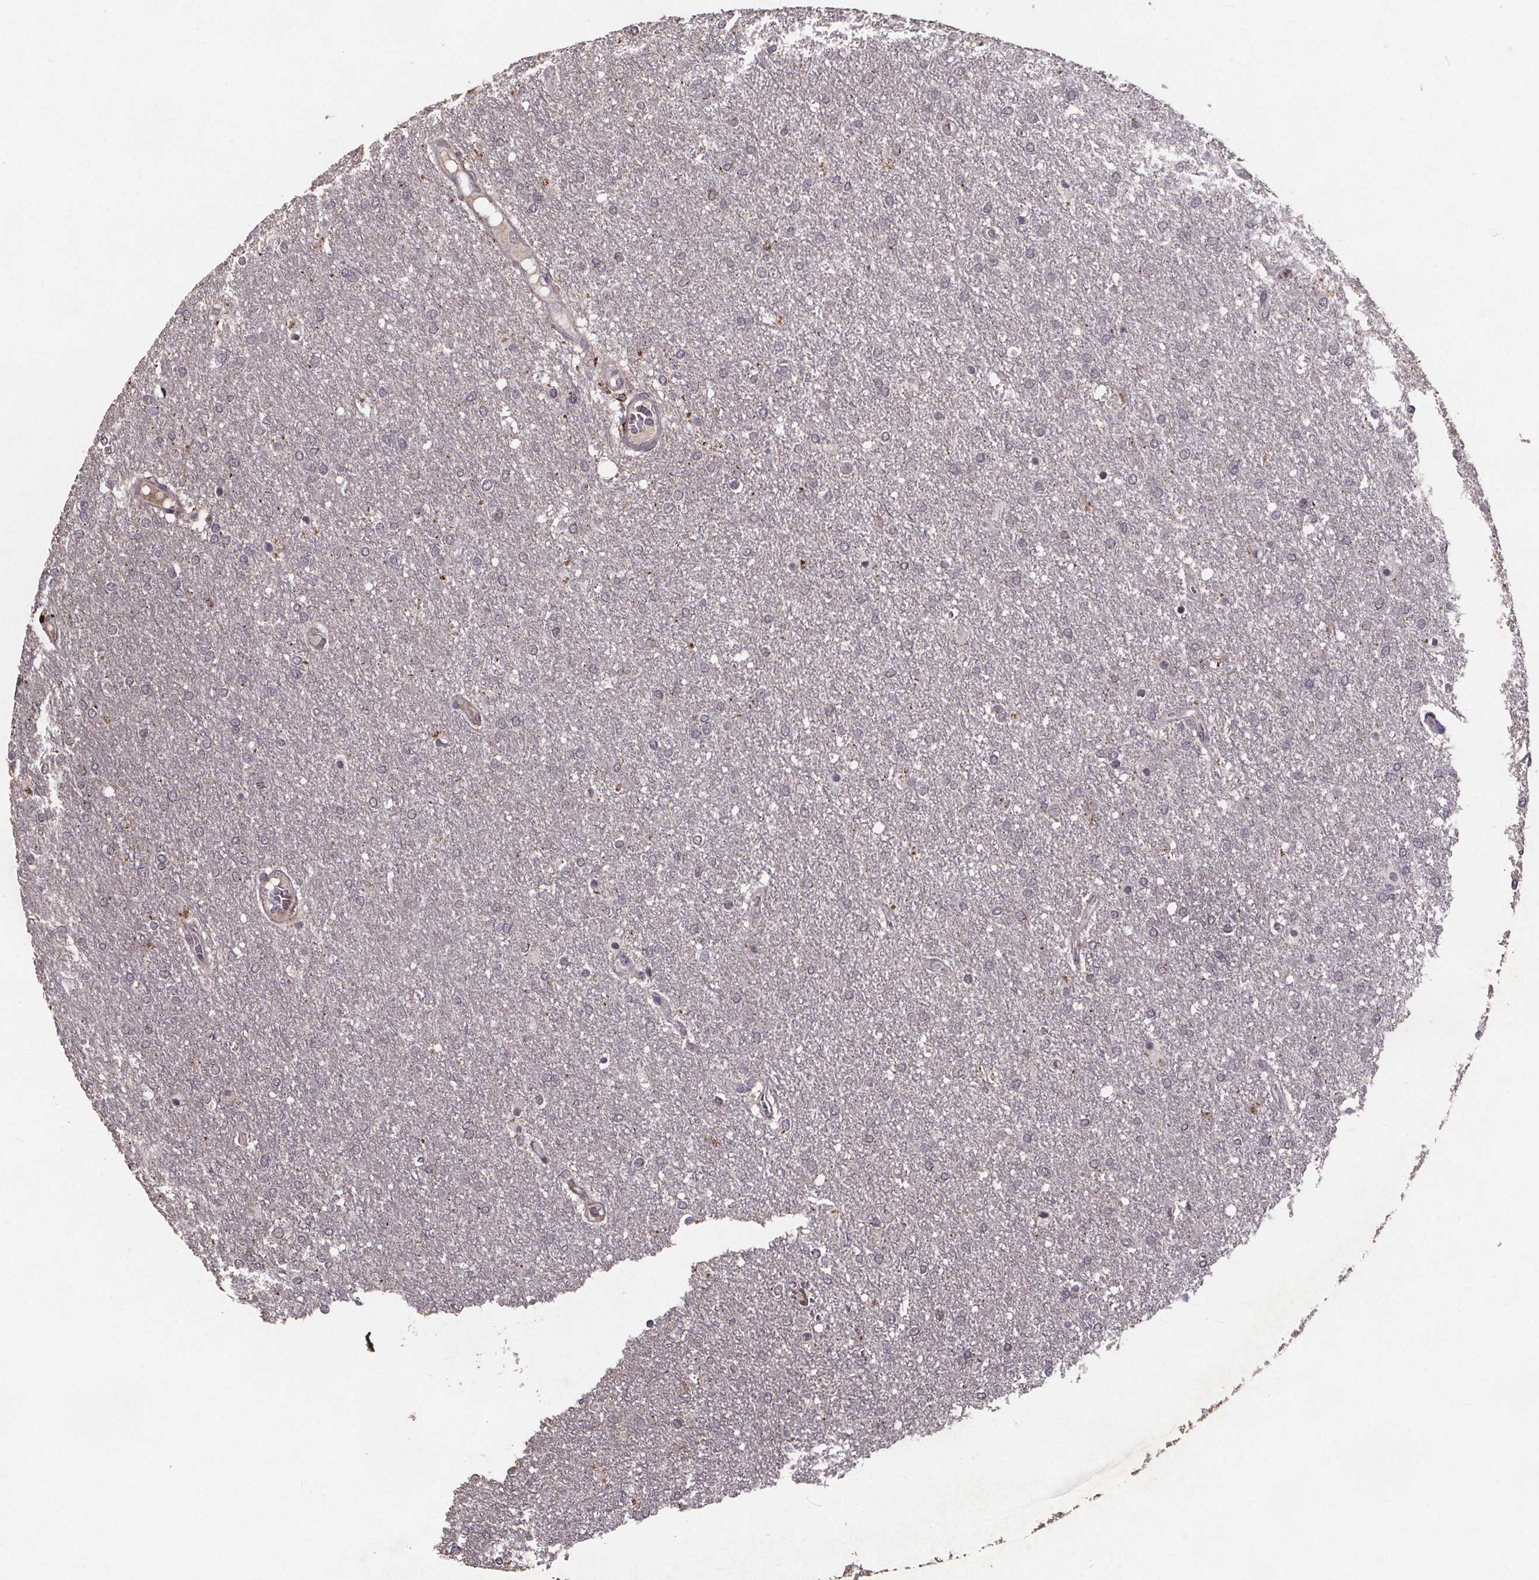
{"staining": {"intensity": "negative", "quantity": "none", "location": "none"}, "tissue": "glioma", "cell_type": "Tumor cells", "image_type": "cancer", "snomed": [{"axis": "morphology", "description": "Glioma, malignant, High grade"}, {"axis": "topography", "description": "Brain"}], "caption": "High power microscopy histopathology image of an IHC micrograph of glioma, revealing no significant staining in tumor cells.", "gene": "GPX3", "patient": {"sex": "female", "age": 61}}